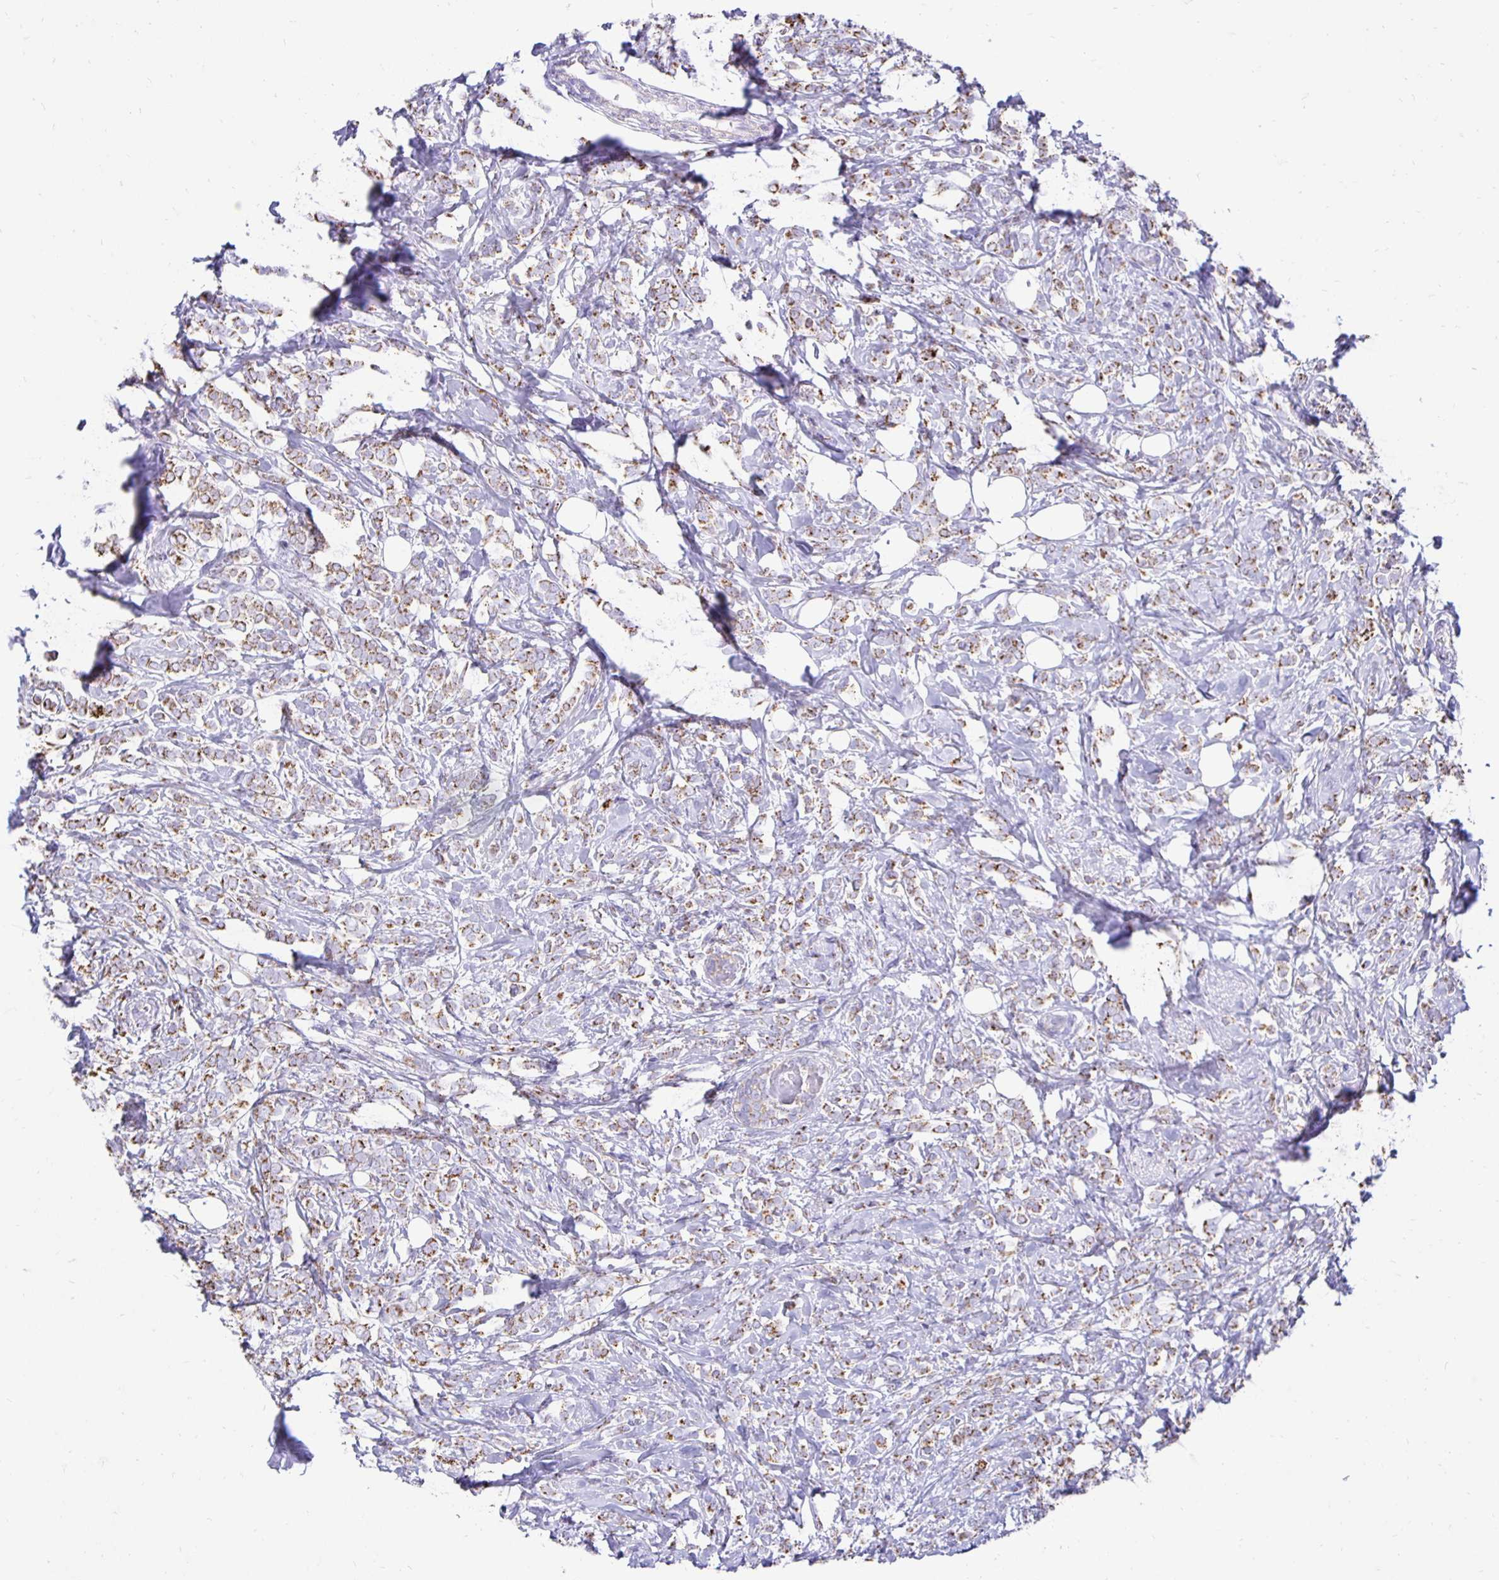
{"staining": {"intensity": "moderate", "quantity": ">75%", "location": "cytoplasmic/membranous"}, "tissue": "breast cancer", "cell_type": "Tumor cells", "image_type": "cancer", "snomed": [{"axis": "morphology", "description": "Lobular carcinoma"}, {"axis": "topography", "description": "Breast"}], "caption": "IHC (DAB) staining of breast lobular carcinoma exhibits moderate cytoplasmic/membranous protein expression in about >75% of tumor cells.", "gene": "PLAAT2", "patient": {"sex": "female", "age": 49}}